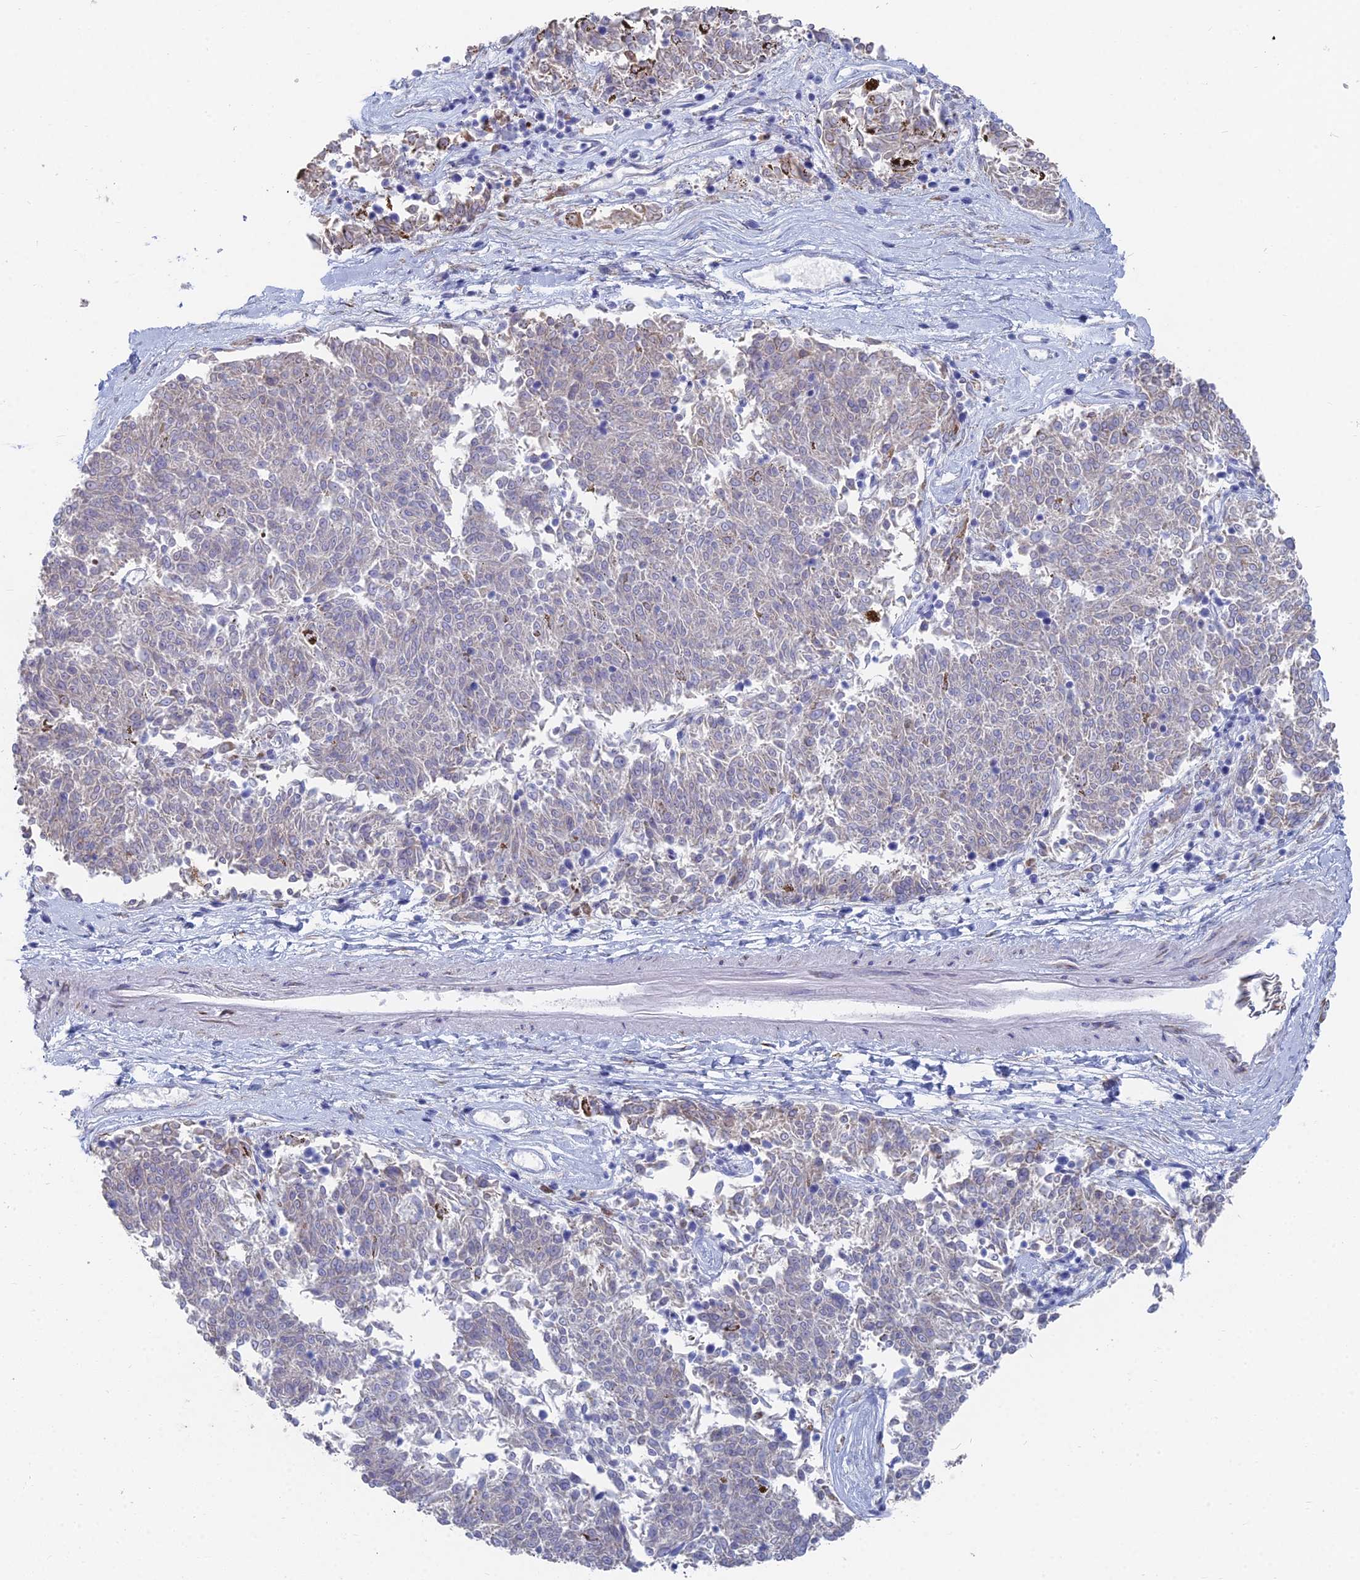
{"staining": {"intensity": "negative", "quantity": "none", "location": "none"}, "tissue": "melanoma", "cell_type": "Tumor cells", "image_type": "cancer", "snomed": [{"axis": "morphology", "description": "Malignant melanoma, NOS"}, {"axis": "topography", "description": "Skin"}], "caption": "IHC image of neoplastic tissue: human melanoma stained with DAB (3,3'-diaminobenzidine) shows no significant protein staining in tumor cells.", "gene": "TNNT3", "patient": {"sex": "female", "age": 72}}